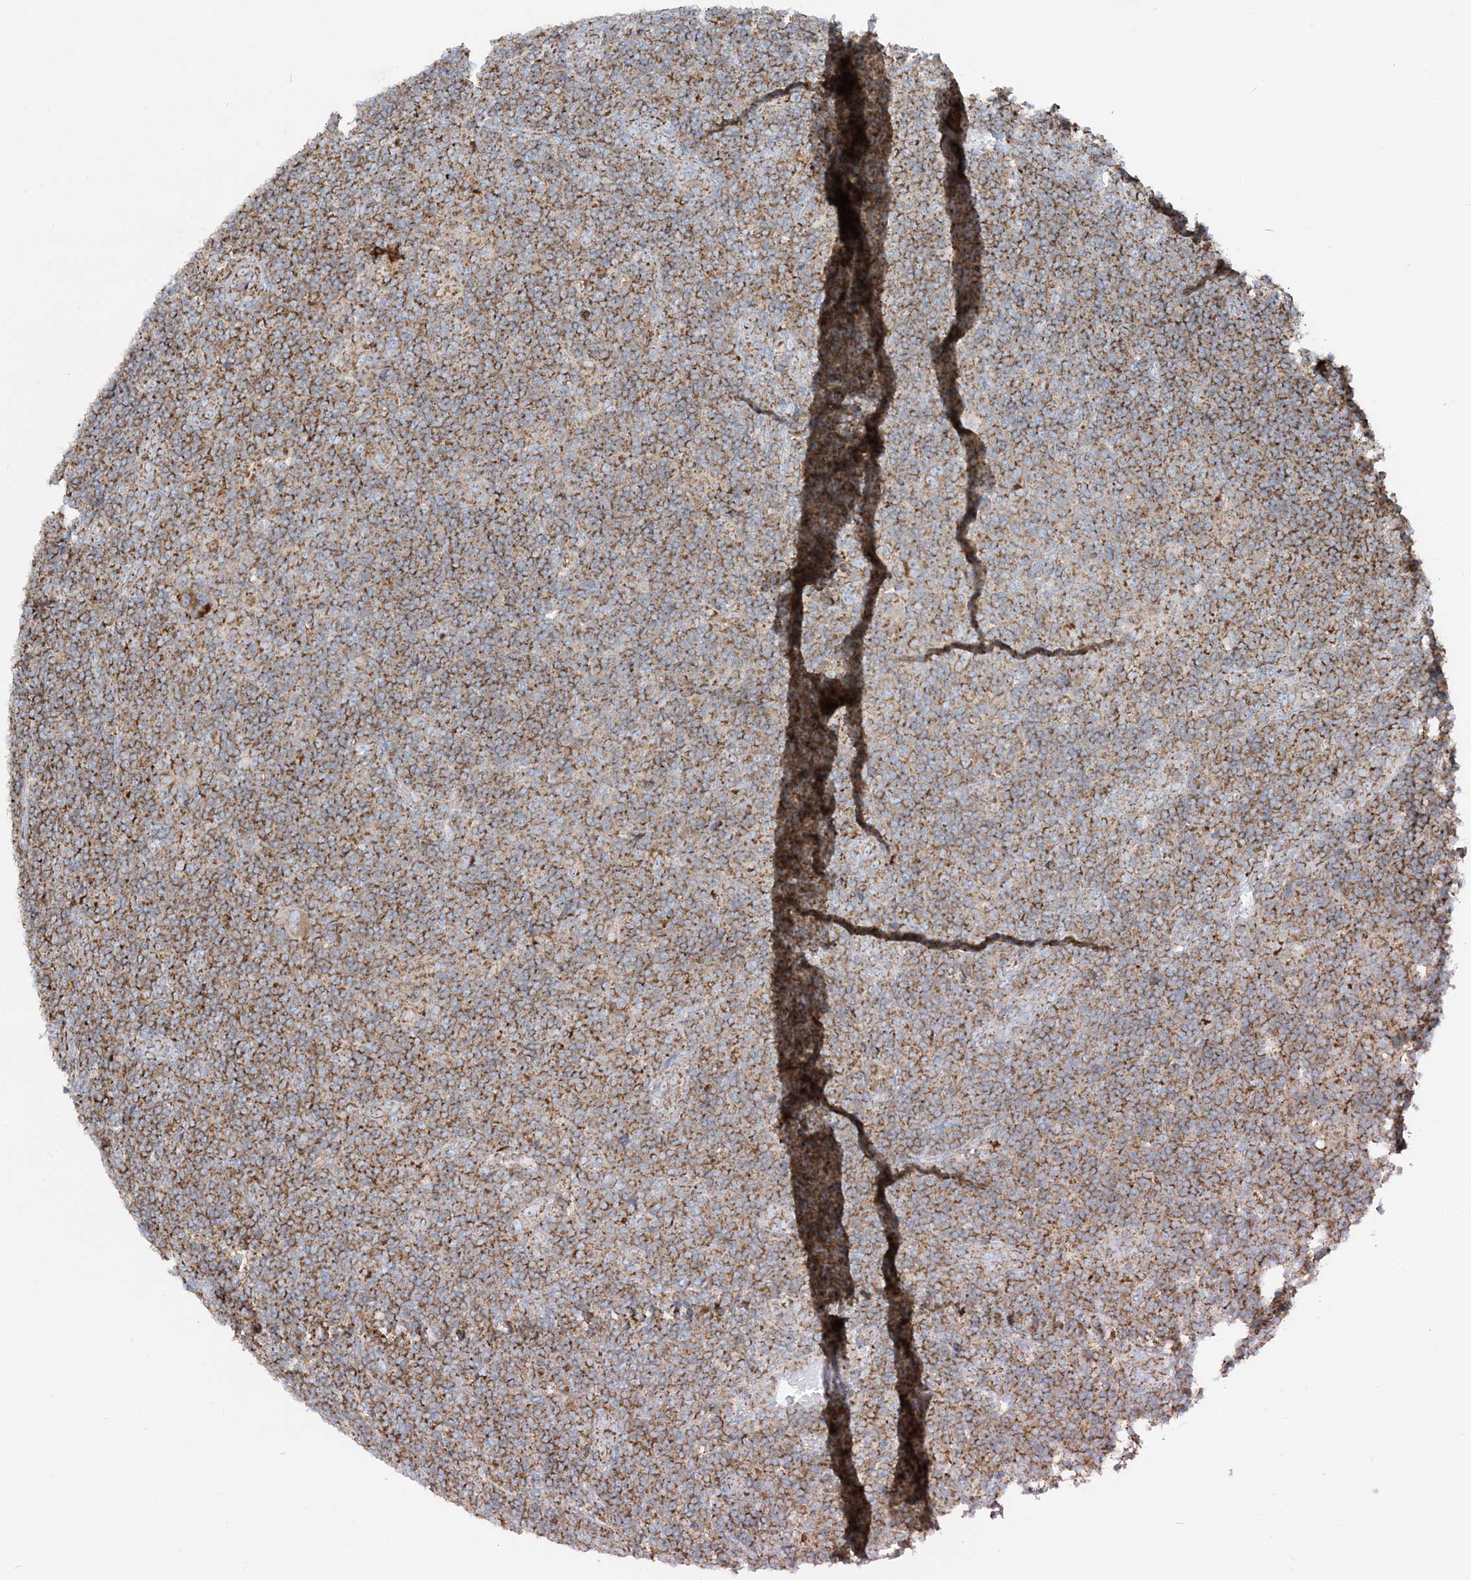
{"staining": {"intensity": "moderate", "quantity": ">75%", "location": "cytoplasmic/membranous"}, "tissue": "lymphoma", "cell_type": "Tumor cells", "image_type": "cancer", "snomed": [{"axis": "morphology", "description": "Hodgkin's disease, NOS"}, {"axis": "topography", "description": "Lymph node"}], "caption": "High-magnification brightfield microscopy of lymphoma stained with DAB (brown) and counterstained with hematoxylin (blue). tumor cells exhibit moderate cytoplasmic/membranous positivity is identified in about>75% of cells.", "gene": "BEND4", "patient": {"sex": "female", "age": 57}}